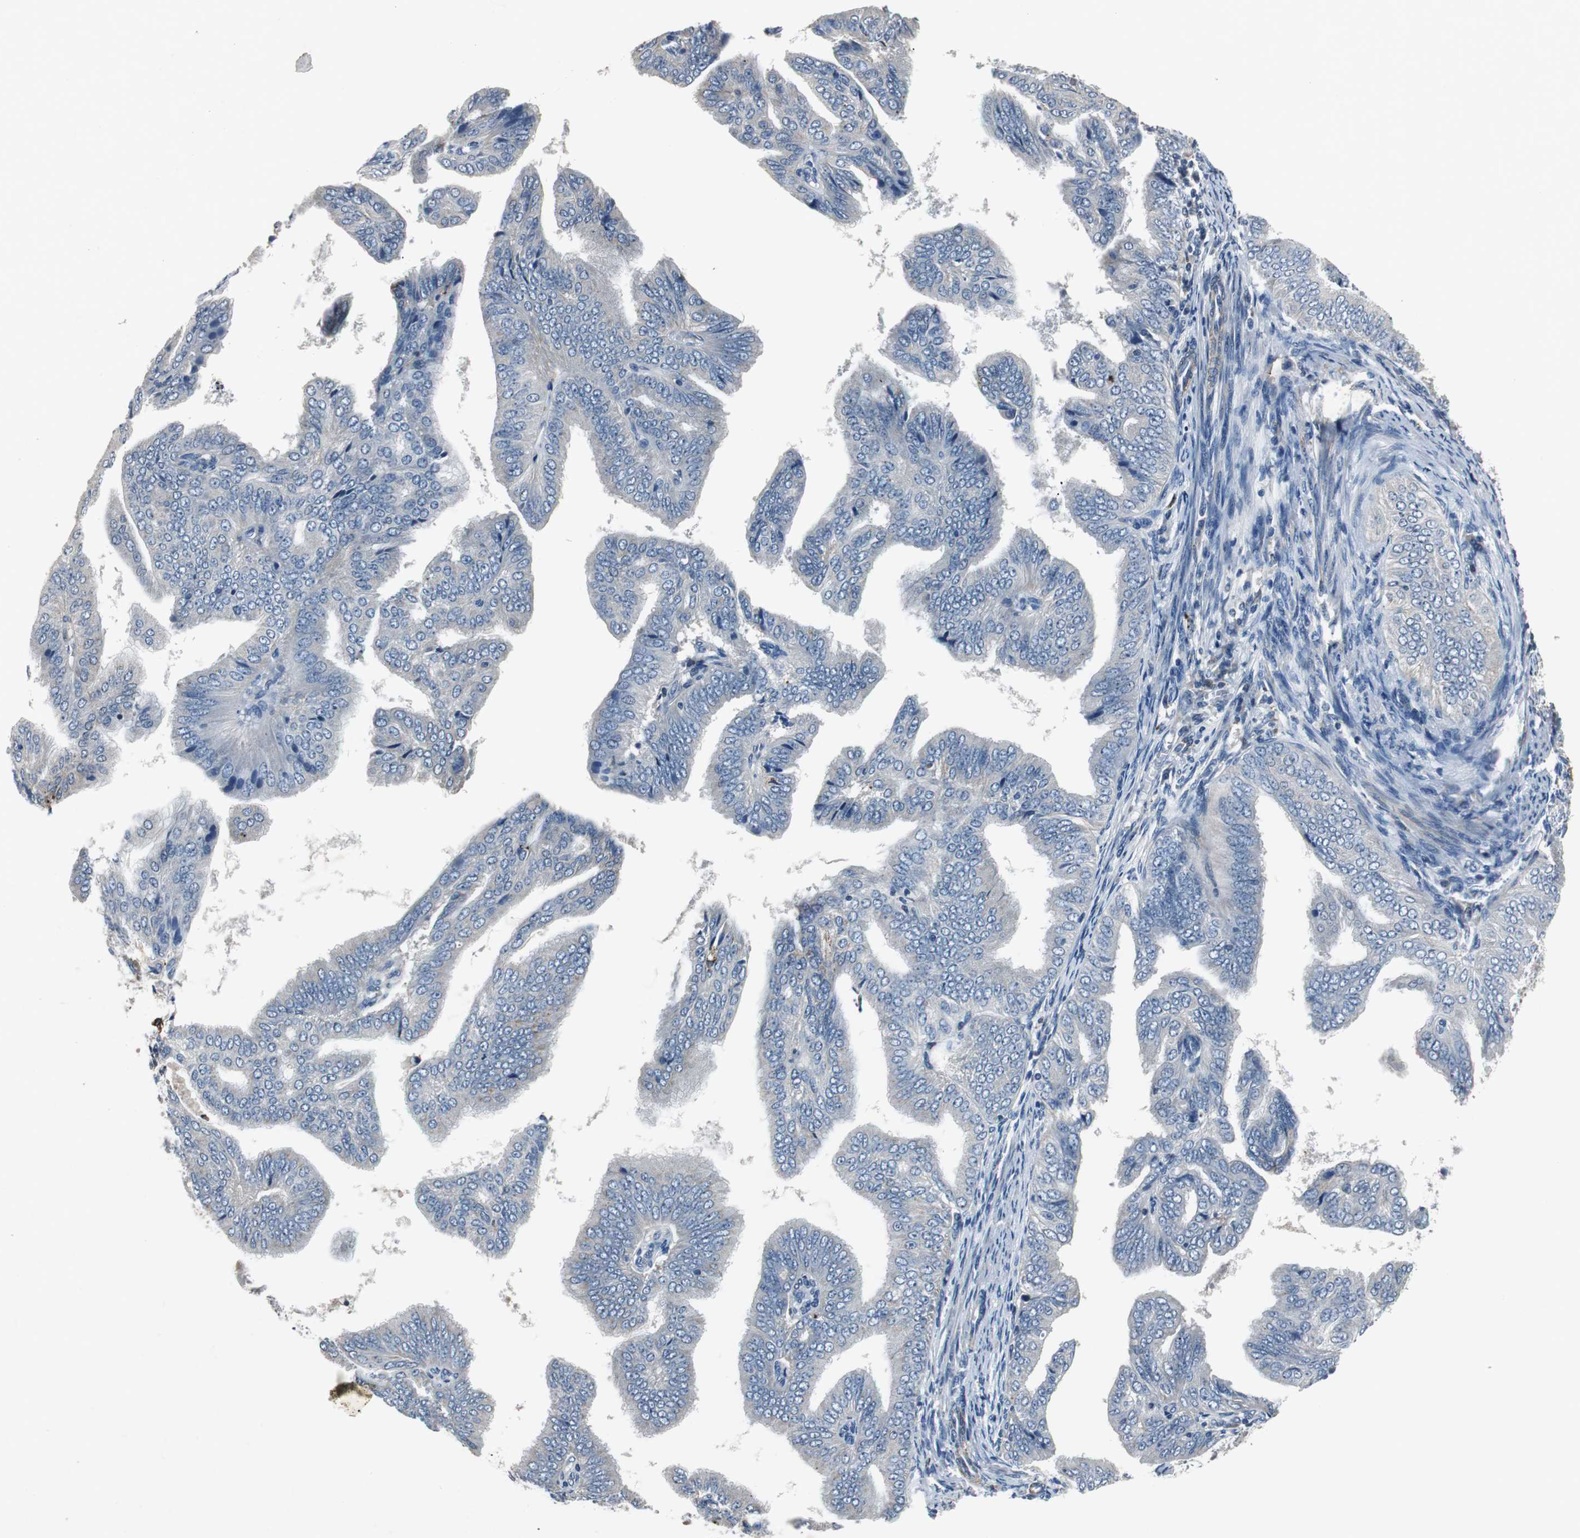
{"staining": {"intensity": "negative", "quantity": "none", "location": "none"}, "tissue": "endometrial cancer", "cell_type": "Tumor cells", "image_type": "cancer", "snomed": [{"axis": "morphology", "description": "Adenocarcinoma, NOS"}, {"axis": "topography", "description": "Endometrium"}], "caption": "Immunohistochemical staining of human adenocarcinoma (endometrial) demonstrates no significant expression in tumor cells.", "gene": "PCYT1B", "patient": {"sex": "female", "age": 58}}